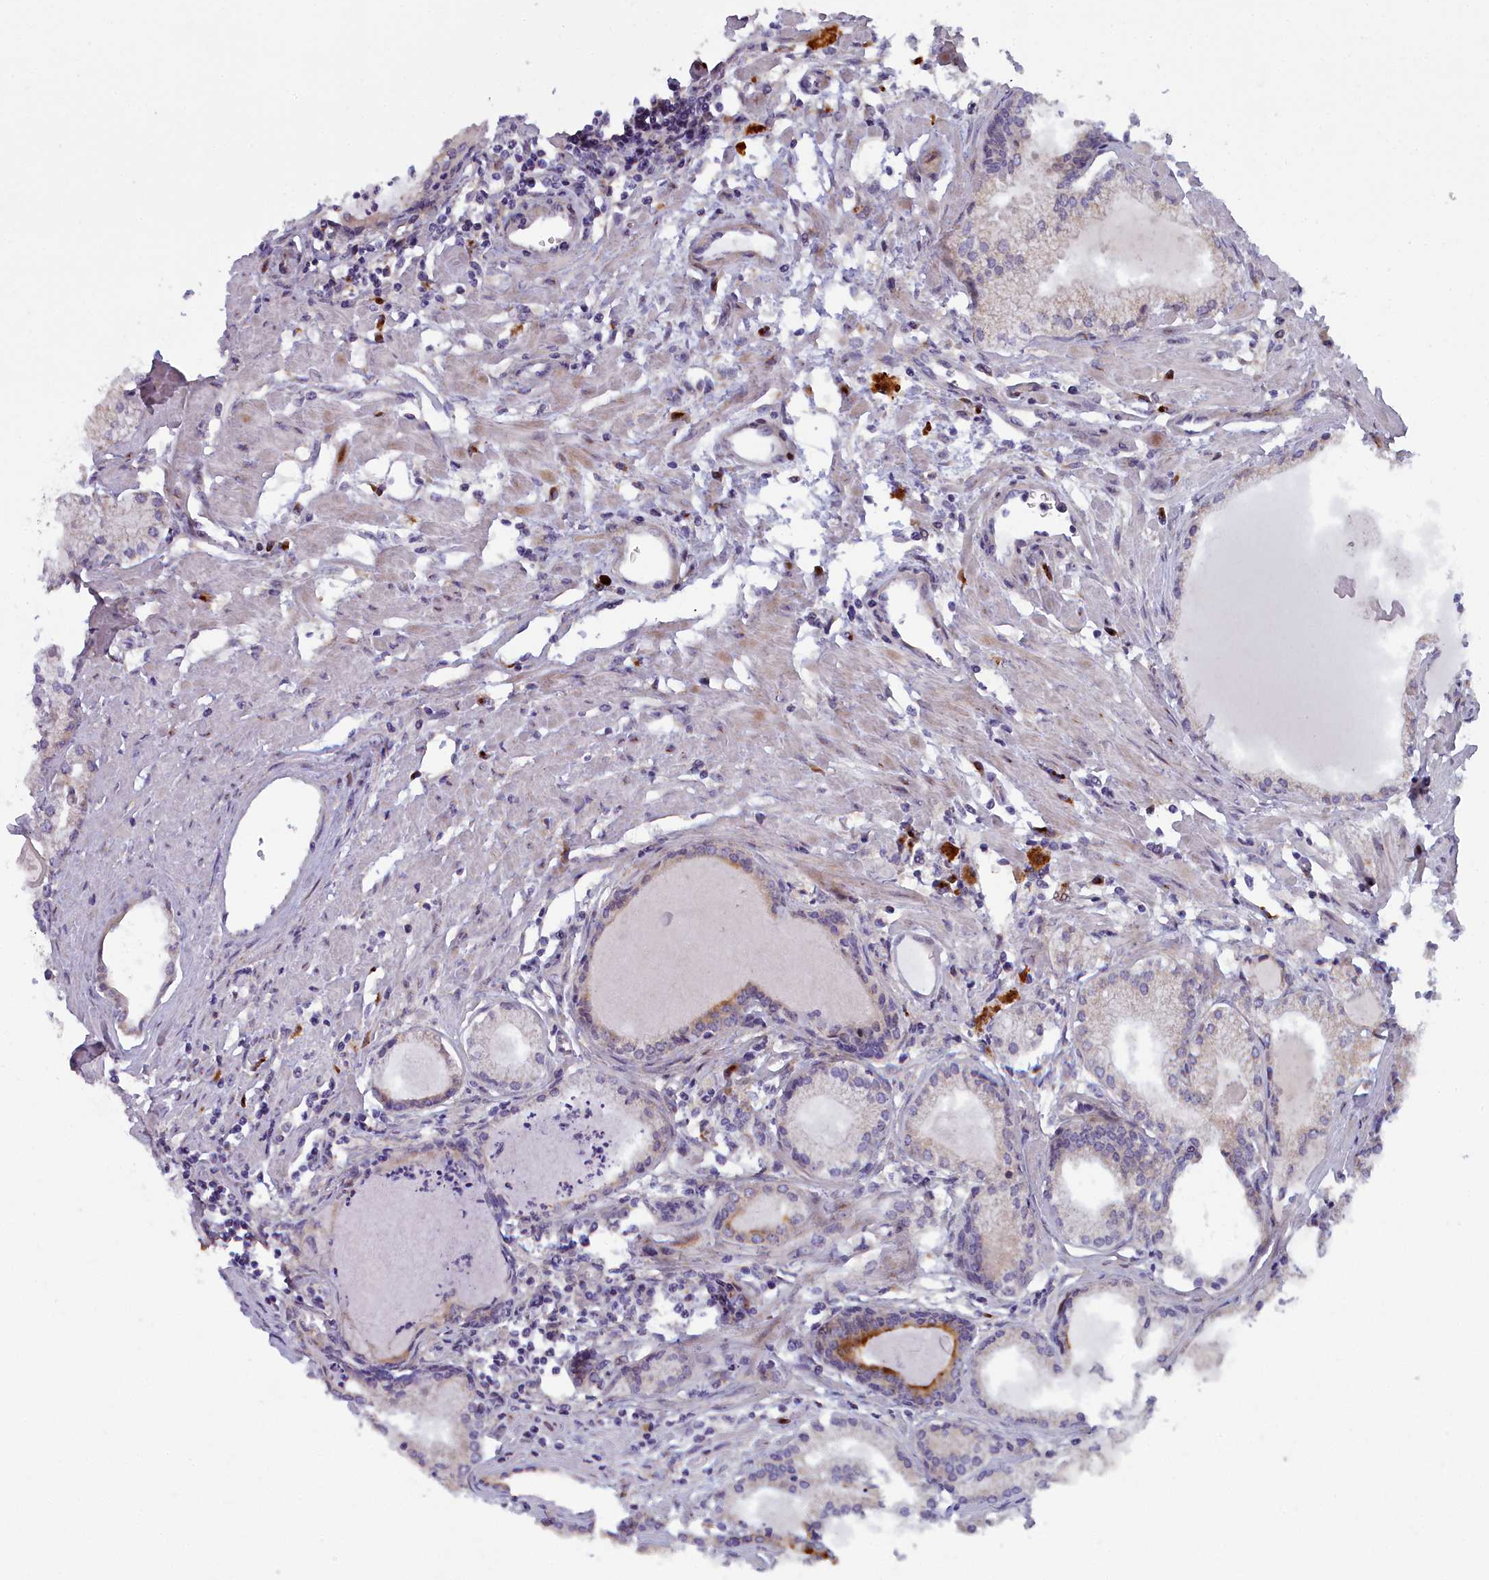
{"staining": {"intensity": "moderate", "quantity": "<25%", "location": "cytoplasmic/membranous"}, "tissue": "prostate cancer", "cell_type": "Tumor cells", "image_type": "cancer", "snomed": [{"axis": "morphology", "description": "Adenocarcinoma, High grade"}, {"axis": "topography", "description": "Prostate"}], "caption": "The histopathology image demonstrates immunohistochemical staining of prostate adenocarcinoma (high-grade). There is moderate cytoplasmic/membranous positivity is appreciated in about <25% of tumor cells.", "gene": "B9D2", "patient": {"sex": "male", "age": 68}}